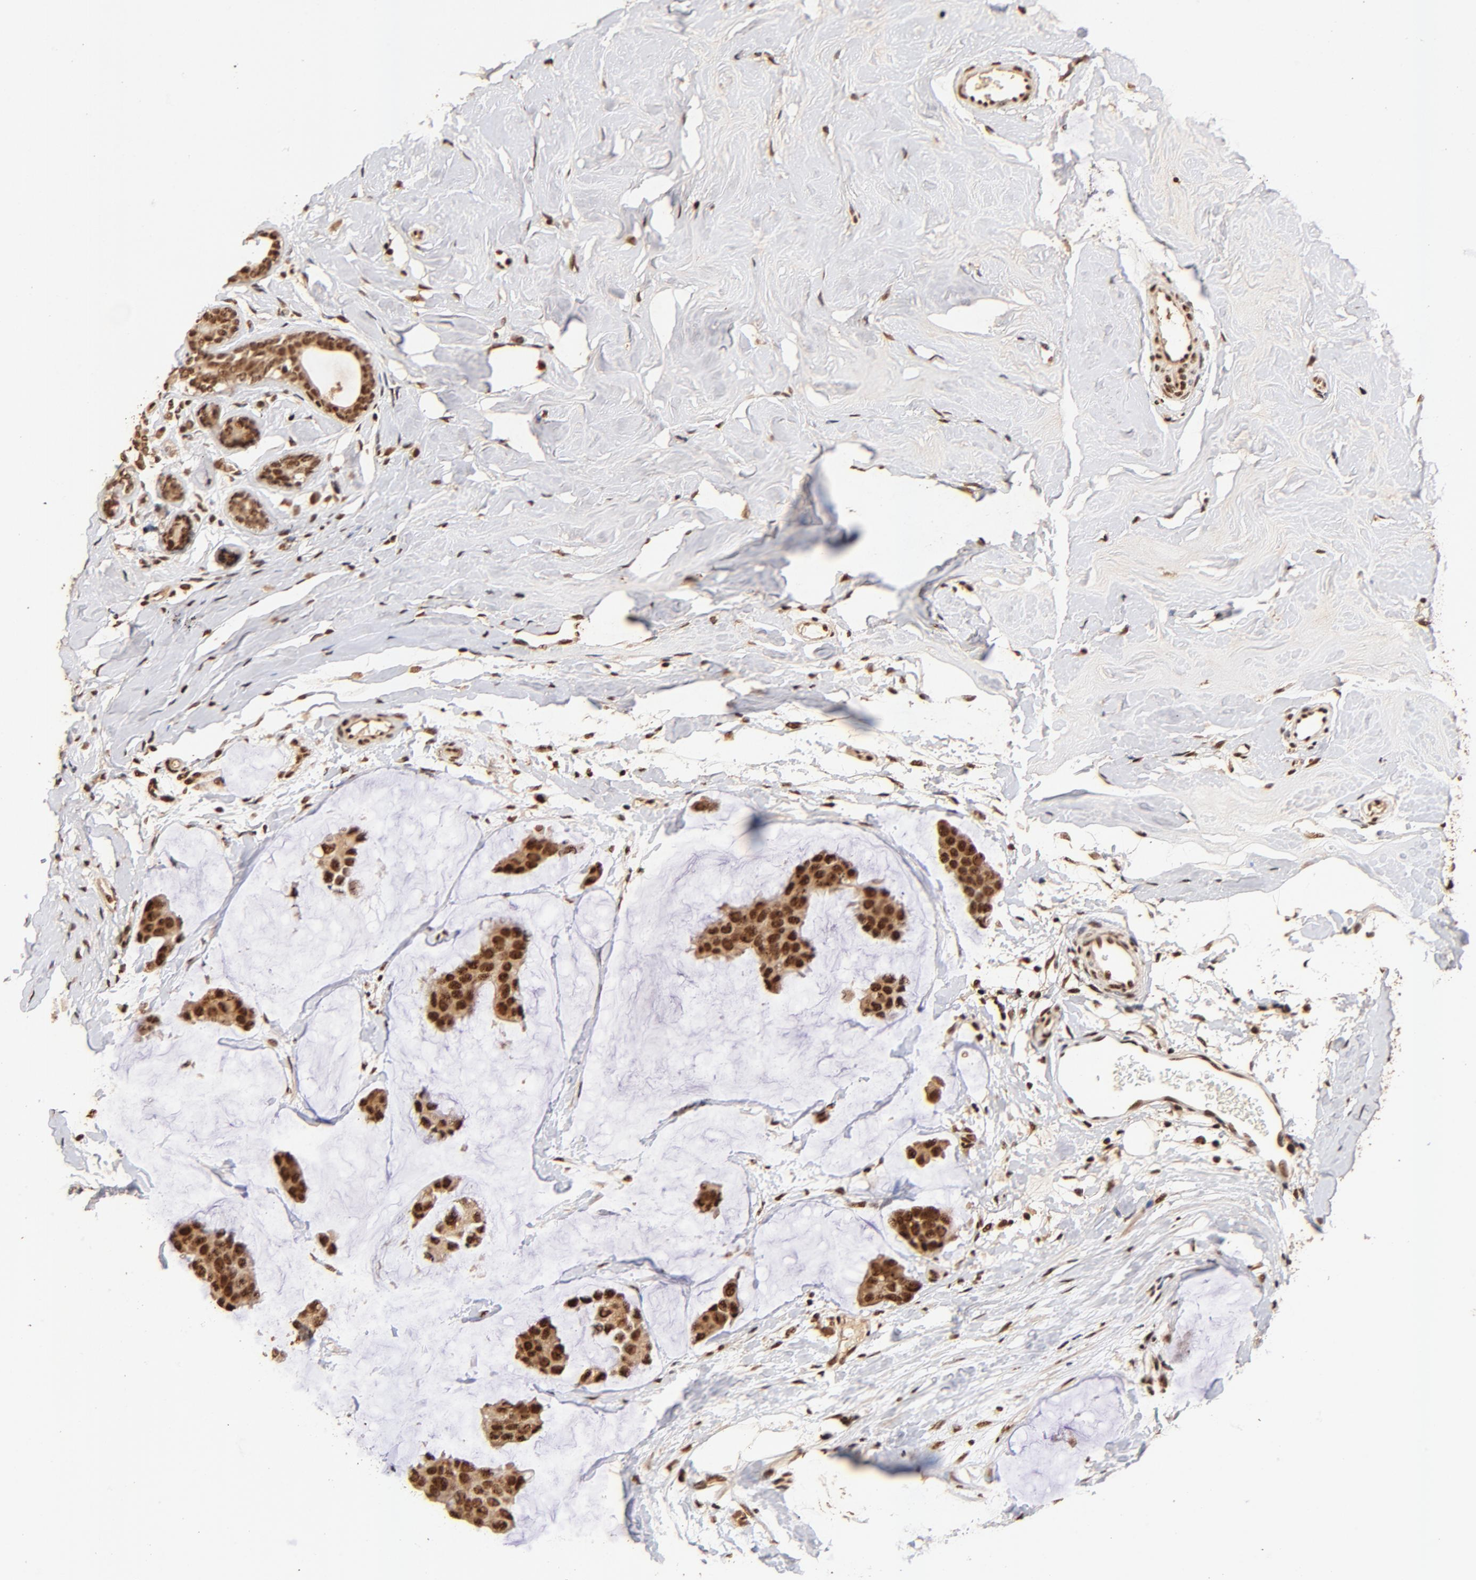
{"staining": {"intensity": "strong", "quantity": ">75%", "location": "cytoplasmic/membranous,nuclear"}, "tissue": "breast cancer", "cell_type": "Tumor cells", "image_type": "cancer", "snomed": [{"axis": "morphology", "description": "Normal tissue, NOS"}, {"axis": "morphology", "description": "Duct carcinoma"}, {"axis": "topography", "description": "Breast"}], "caption": "A brown stain highlights strong cytoplasmic/membranous and nuclear positivity of a protein in breast cancer tumor cells.", "gene": "MED12", "patient": {"sex": "female", "age": 50}}